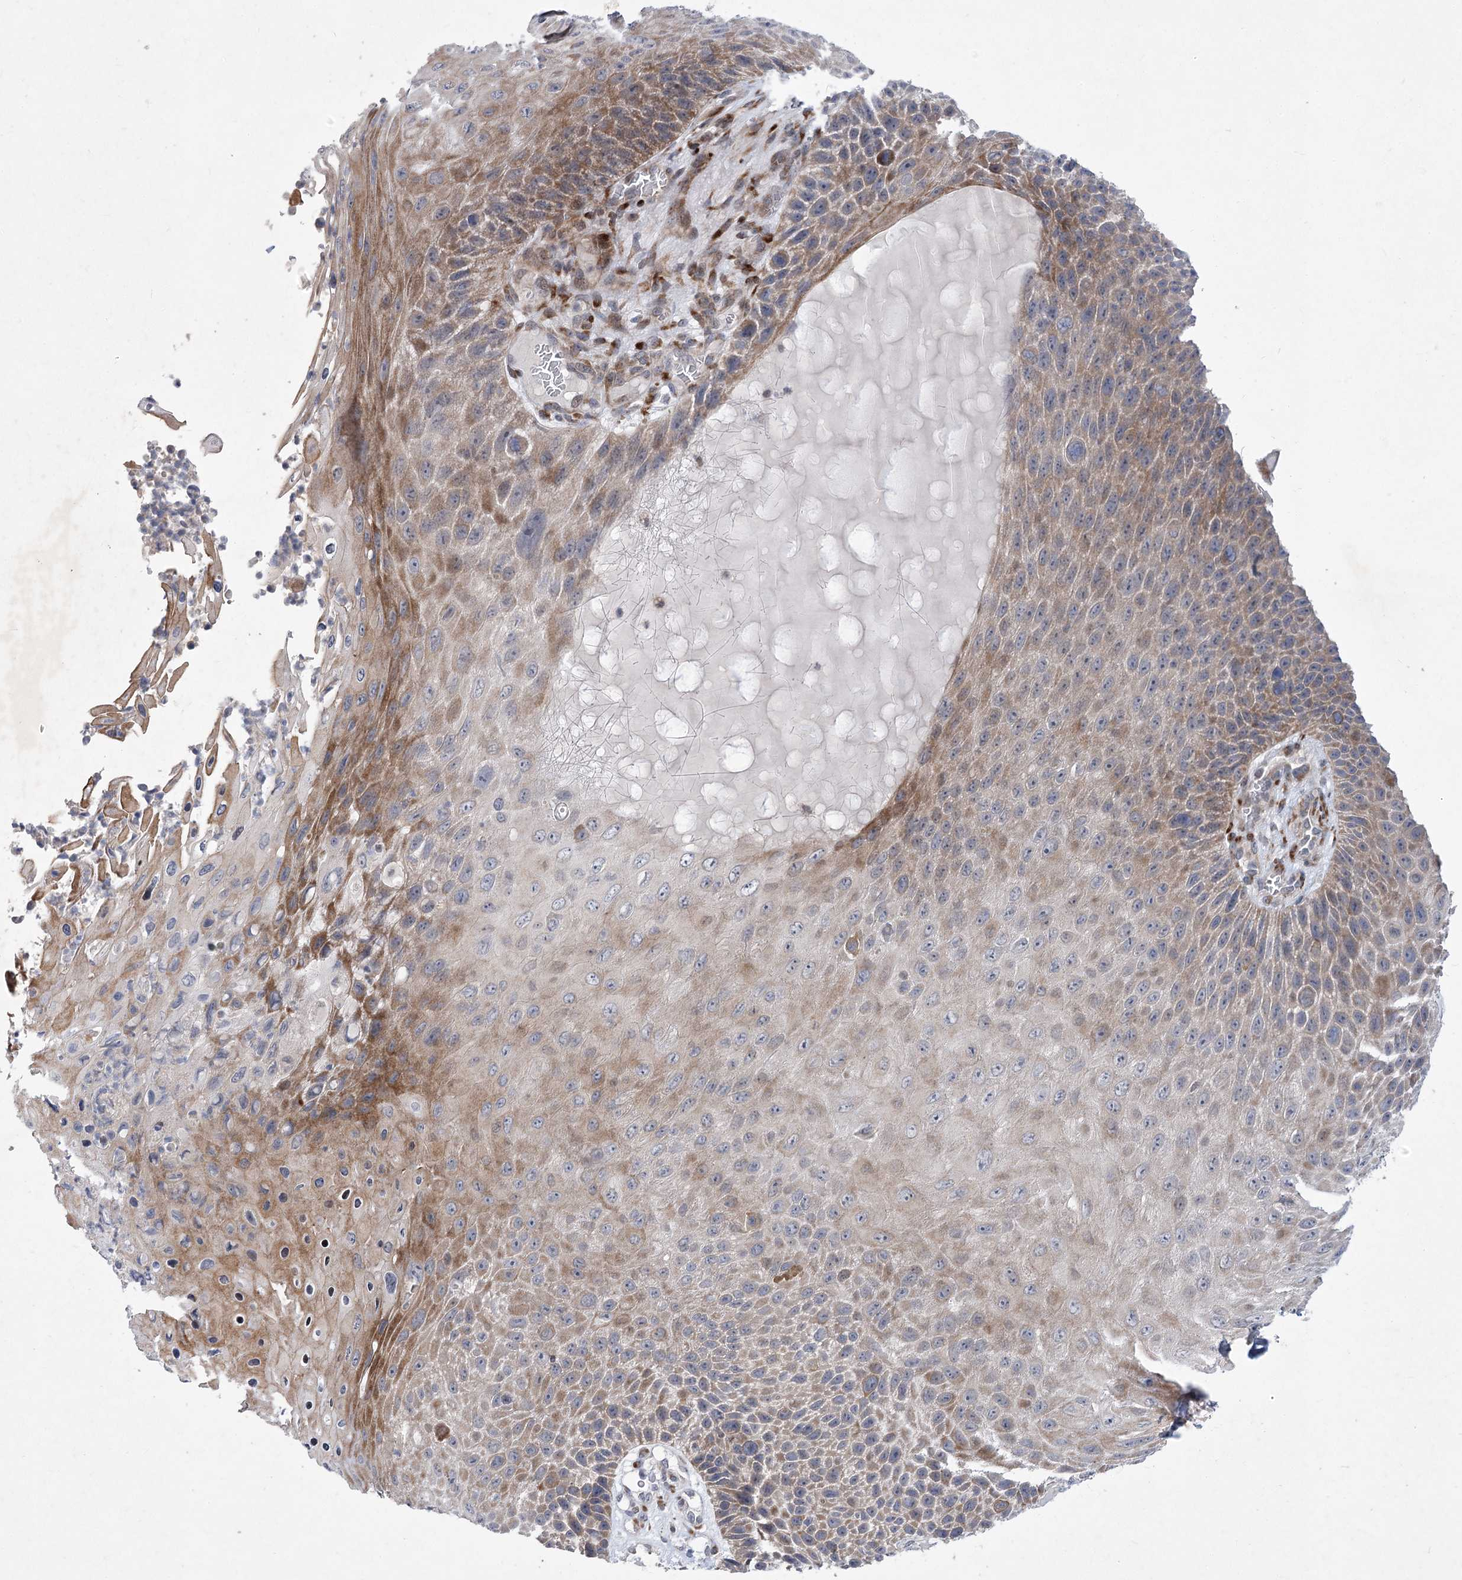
{"staining": {"intensity": "moderate", "quantity": ">75%", "location": "cytoplasmic/membranous"}, "tissue": "skin cancer", "cell_type": "Tumor cells", "image_type": "cancer", "snomed": [{"axis": "morphology", "description": "Squamous cell carcinoma, NOS"}, {"axis": "topography", "description": "Skin"}], "caption": "Human squamous cell carcinoma (skin) stained with a protein marker exhibits moderate staining in tumor cells.", "gene": "GCNT4", "patient": {"sex": "female", "age": 88}}